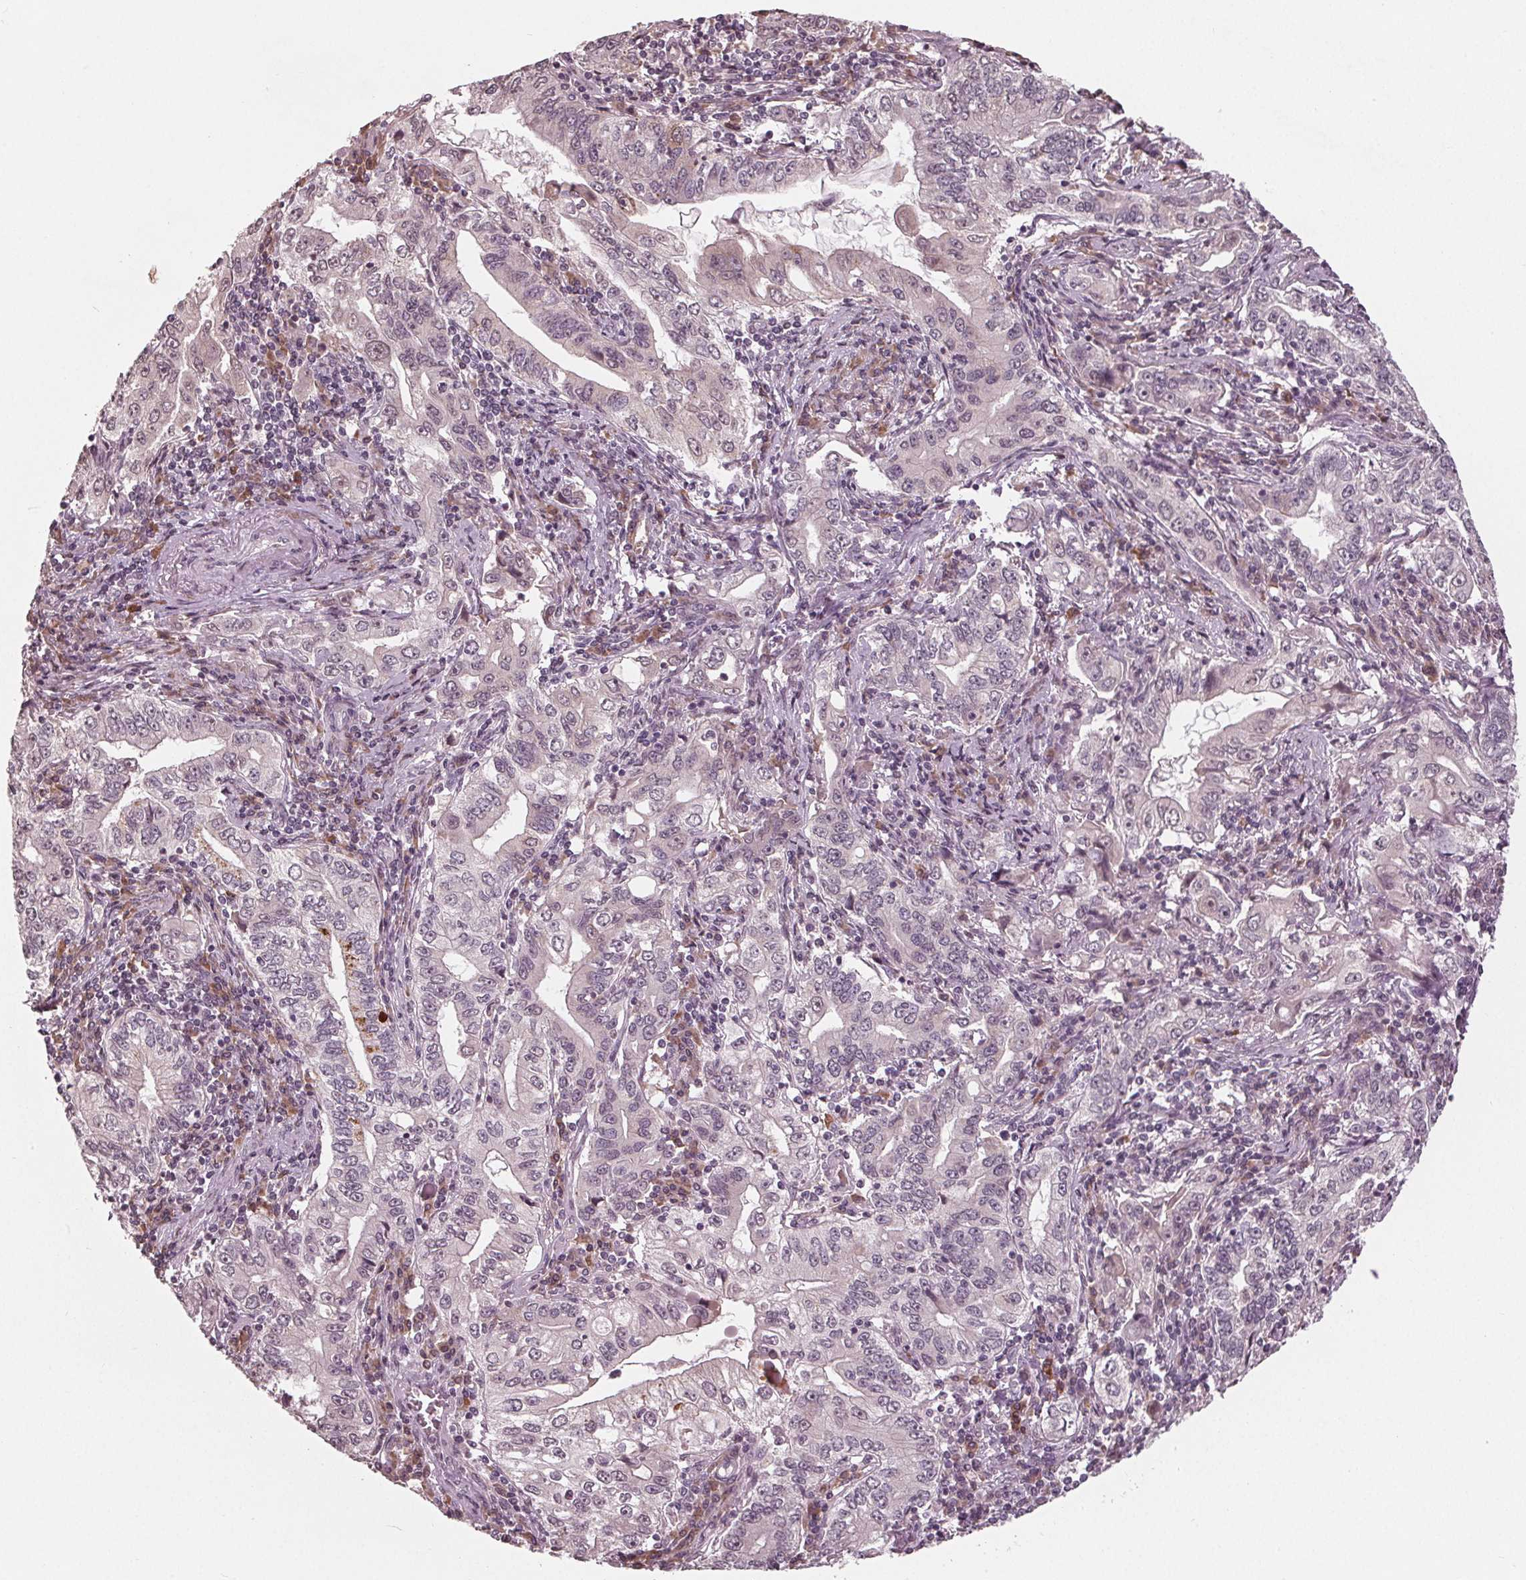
{"staining": {"intensity": "negative", "quantity": "none", "location": "none"}, "tissue": "stomach cancer", "cell_type": "Tumor cells", "image_type": "cancer", "snomed": [{"axis": "morphology", "description": "Adenocarcinoma, NOS"}, {"axis": "topography", "description": "Stomach, lower"}], "caption": "Human stomach cancer (adenocarcinoma) stained for a protein using IHC exhibits no positivity in tumor cells.", "gene": "CXCL16", "patient": {"sex": "female", "age": 72}}